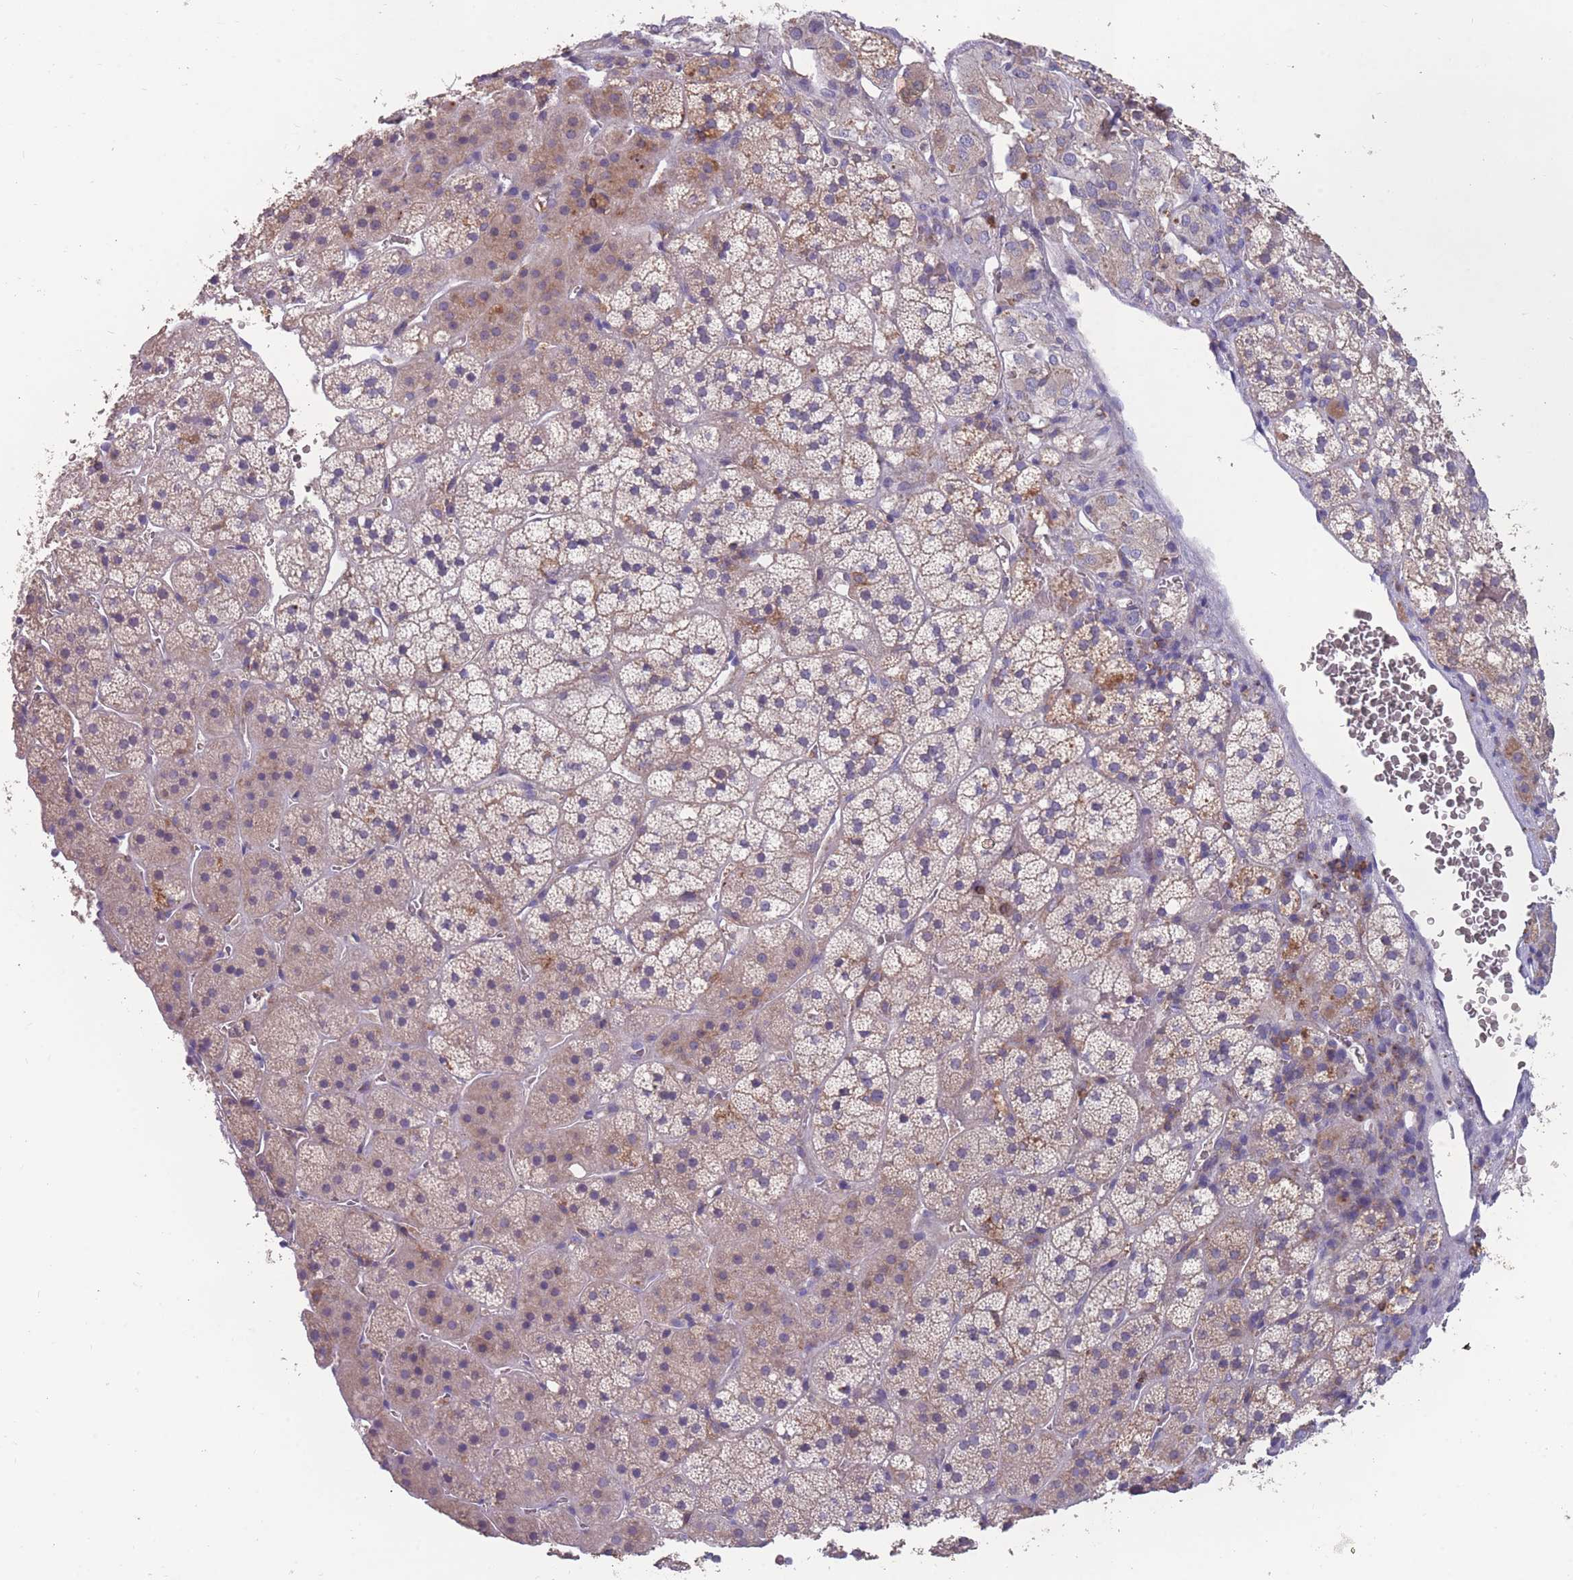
{"staining": {"intensity": "weak", "quantity": "25%-75%", "location": "cytoplasmic/membranous"}, "tissue": "adrenal gland", "cell_type": "Glandular cells", "image_type": "normal", "snomed": [{"axis": "morphology", "description": "Normal tissue, NOS"}, {"axis": "topography", "description": "Adrenal gland"}], "caption": "Human adrenal gland stained with a protein marker exhibits weak staining in glandular cells.", "gene": "CD33", "patient": {"sex": "female", "age": 44}}